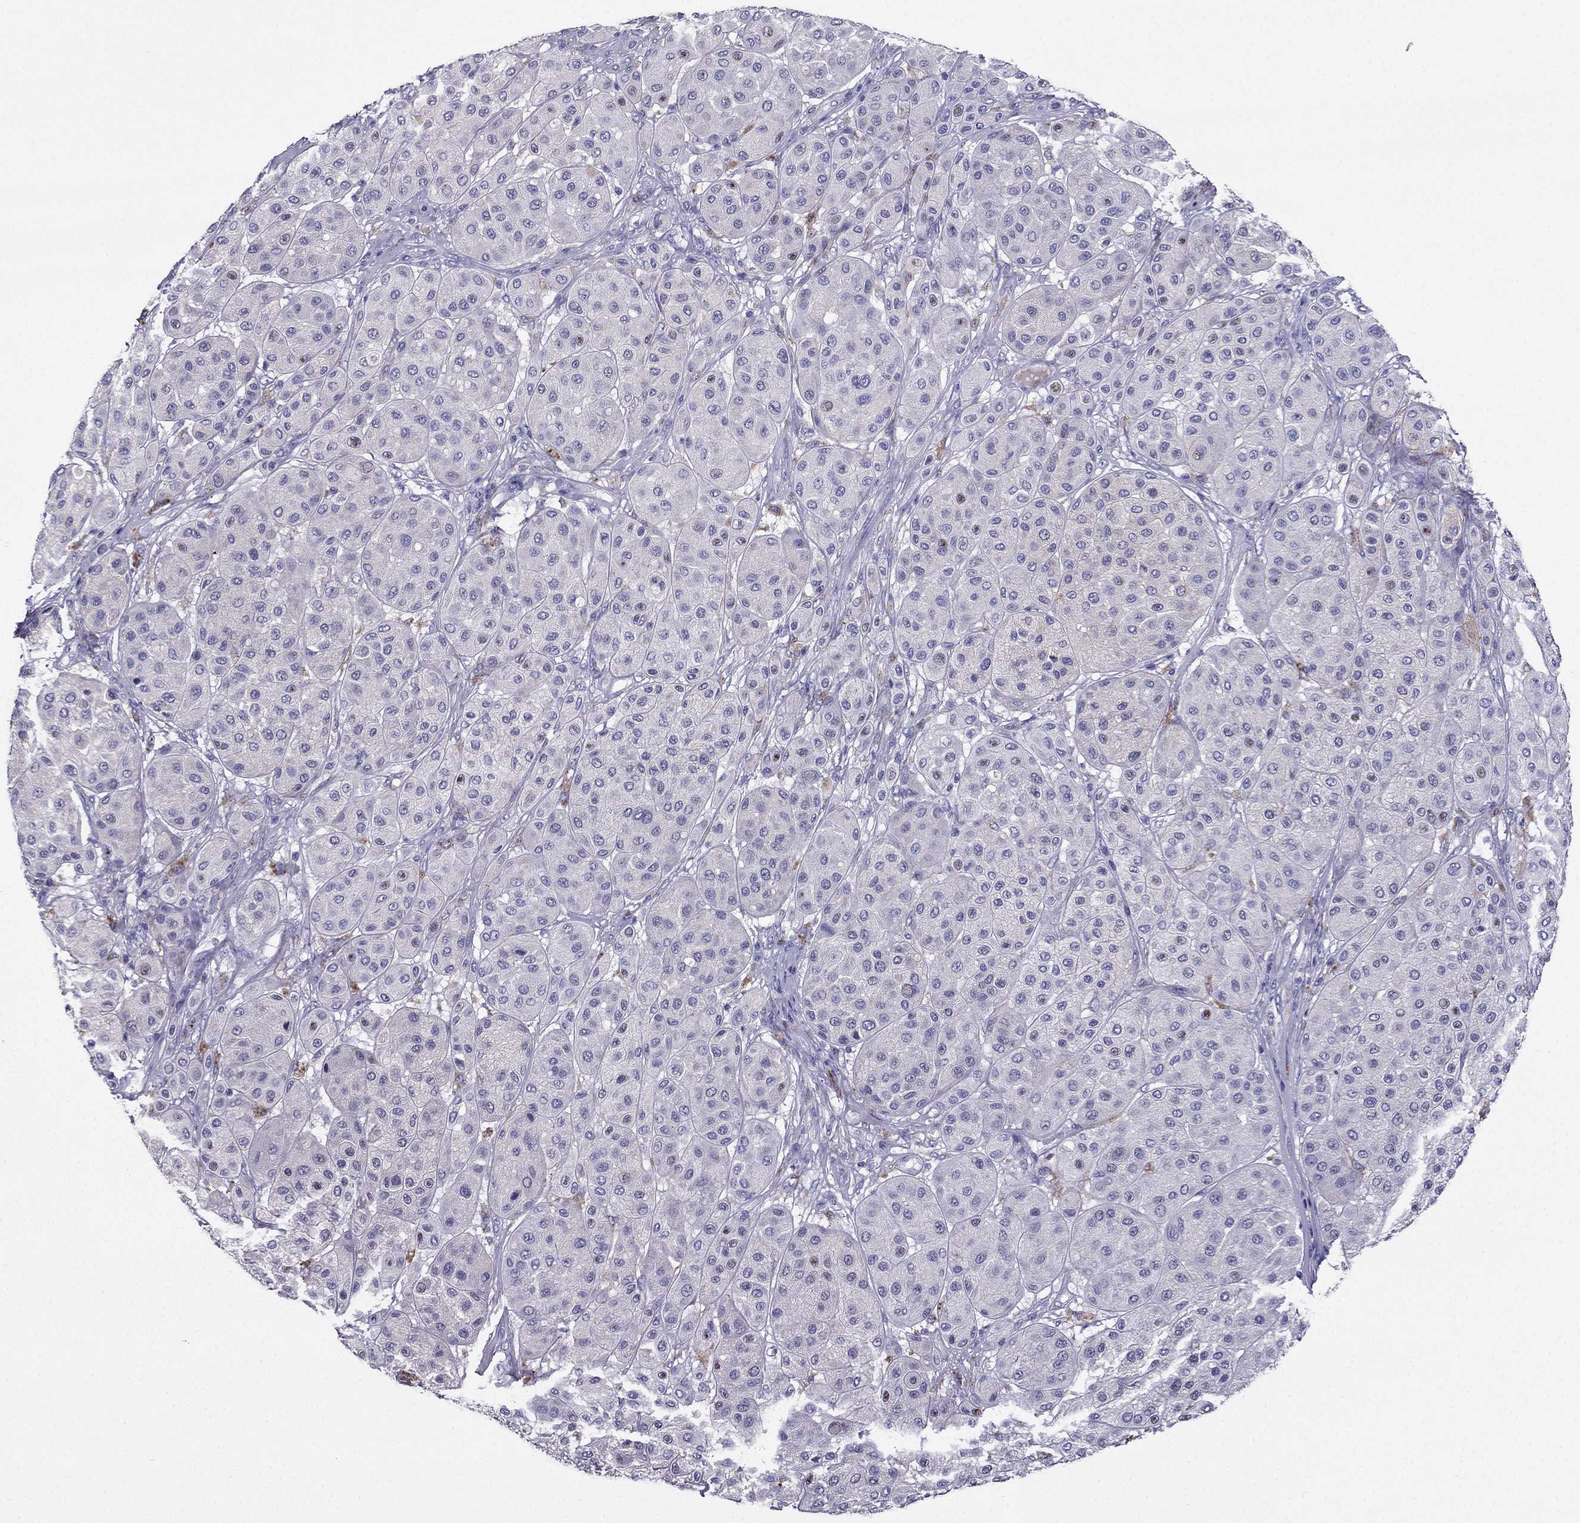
{"staining": {"intensity": "negative", "quantity": "none", "location": "none"}, "tissue": "melanoma", "cell_type": "Tumor cells", "image_type": "cancer", "snomed": [{"axis": "morphology", "description": "Malignant melanoma, Metastatic site"}, {"axis": "topography", "description": "Smooth muscle"}], "caption": "Immunohistochemical staining of human malignant melanoma (metastatic site) exhibits no significant staining in tumor cells.", "gene": "PTH", "patient": {"sex": "male", "age": 41}}